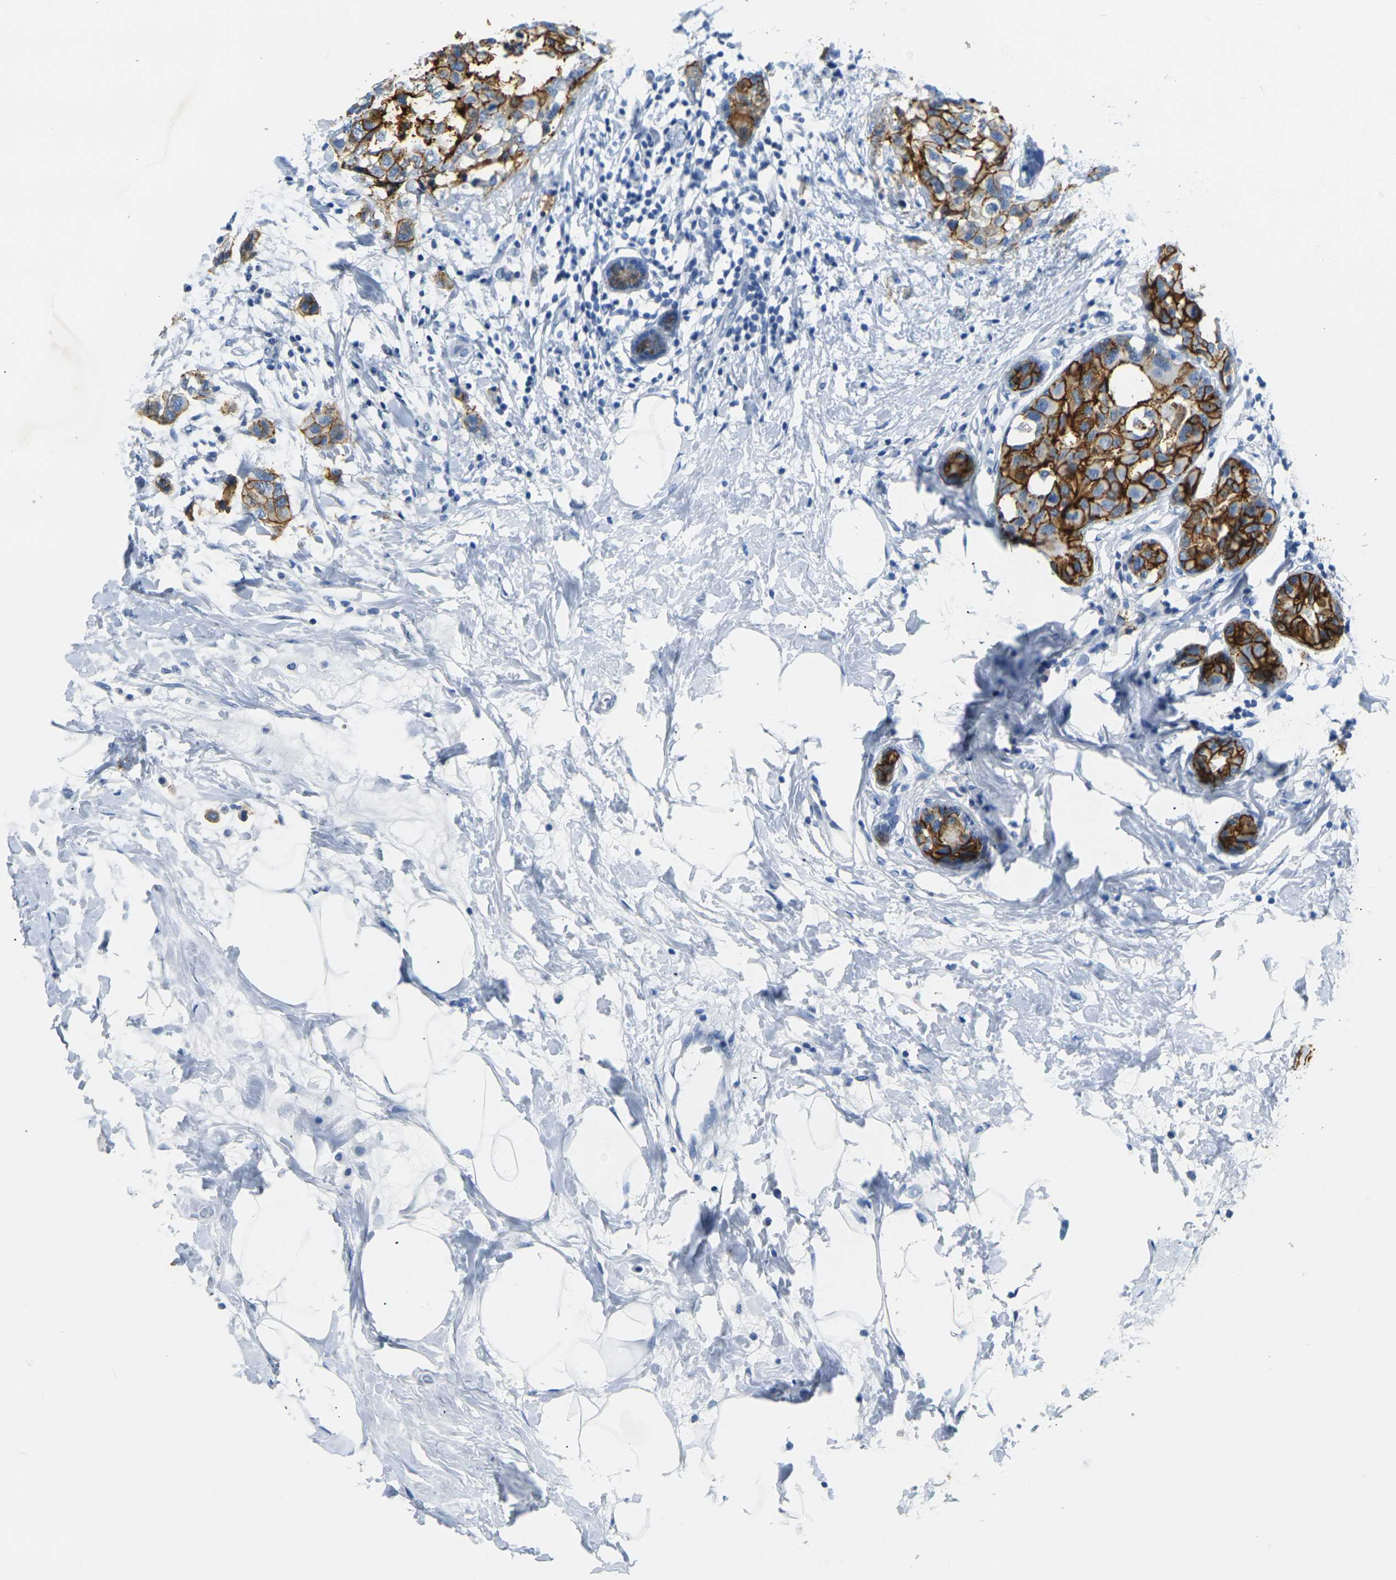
{"staining": {"intensity": "strong", "quantity": ">75%", "location": "cytoplasmic/membranous"}, "tissue": "breast cancer", "cell_type": "Tumor cells", "image_type": "cancer", "snomed": [{"axis": "morphology", "description": "Normal tissue, NOS"}, {"axis": "morphology", "description": "Duct carcinoma"}, {"axis": "topography", "description": "Breast"}], "caption": "IHC (DAB) staining of breast cancer (intraductal carcinoma) demonstrates strong cytoplasmic/membranous protein staining in about >75% of tumor cells. Using DAB (brown) and hematoxylin (blue) stains, captured at high magnification using brightfield microscopy.", "gene": "CLDN7", "patient": {"sex": "female", "age": 50}}